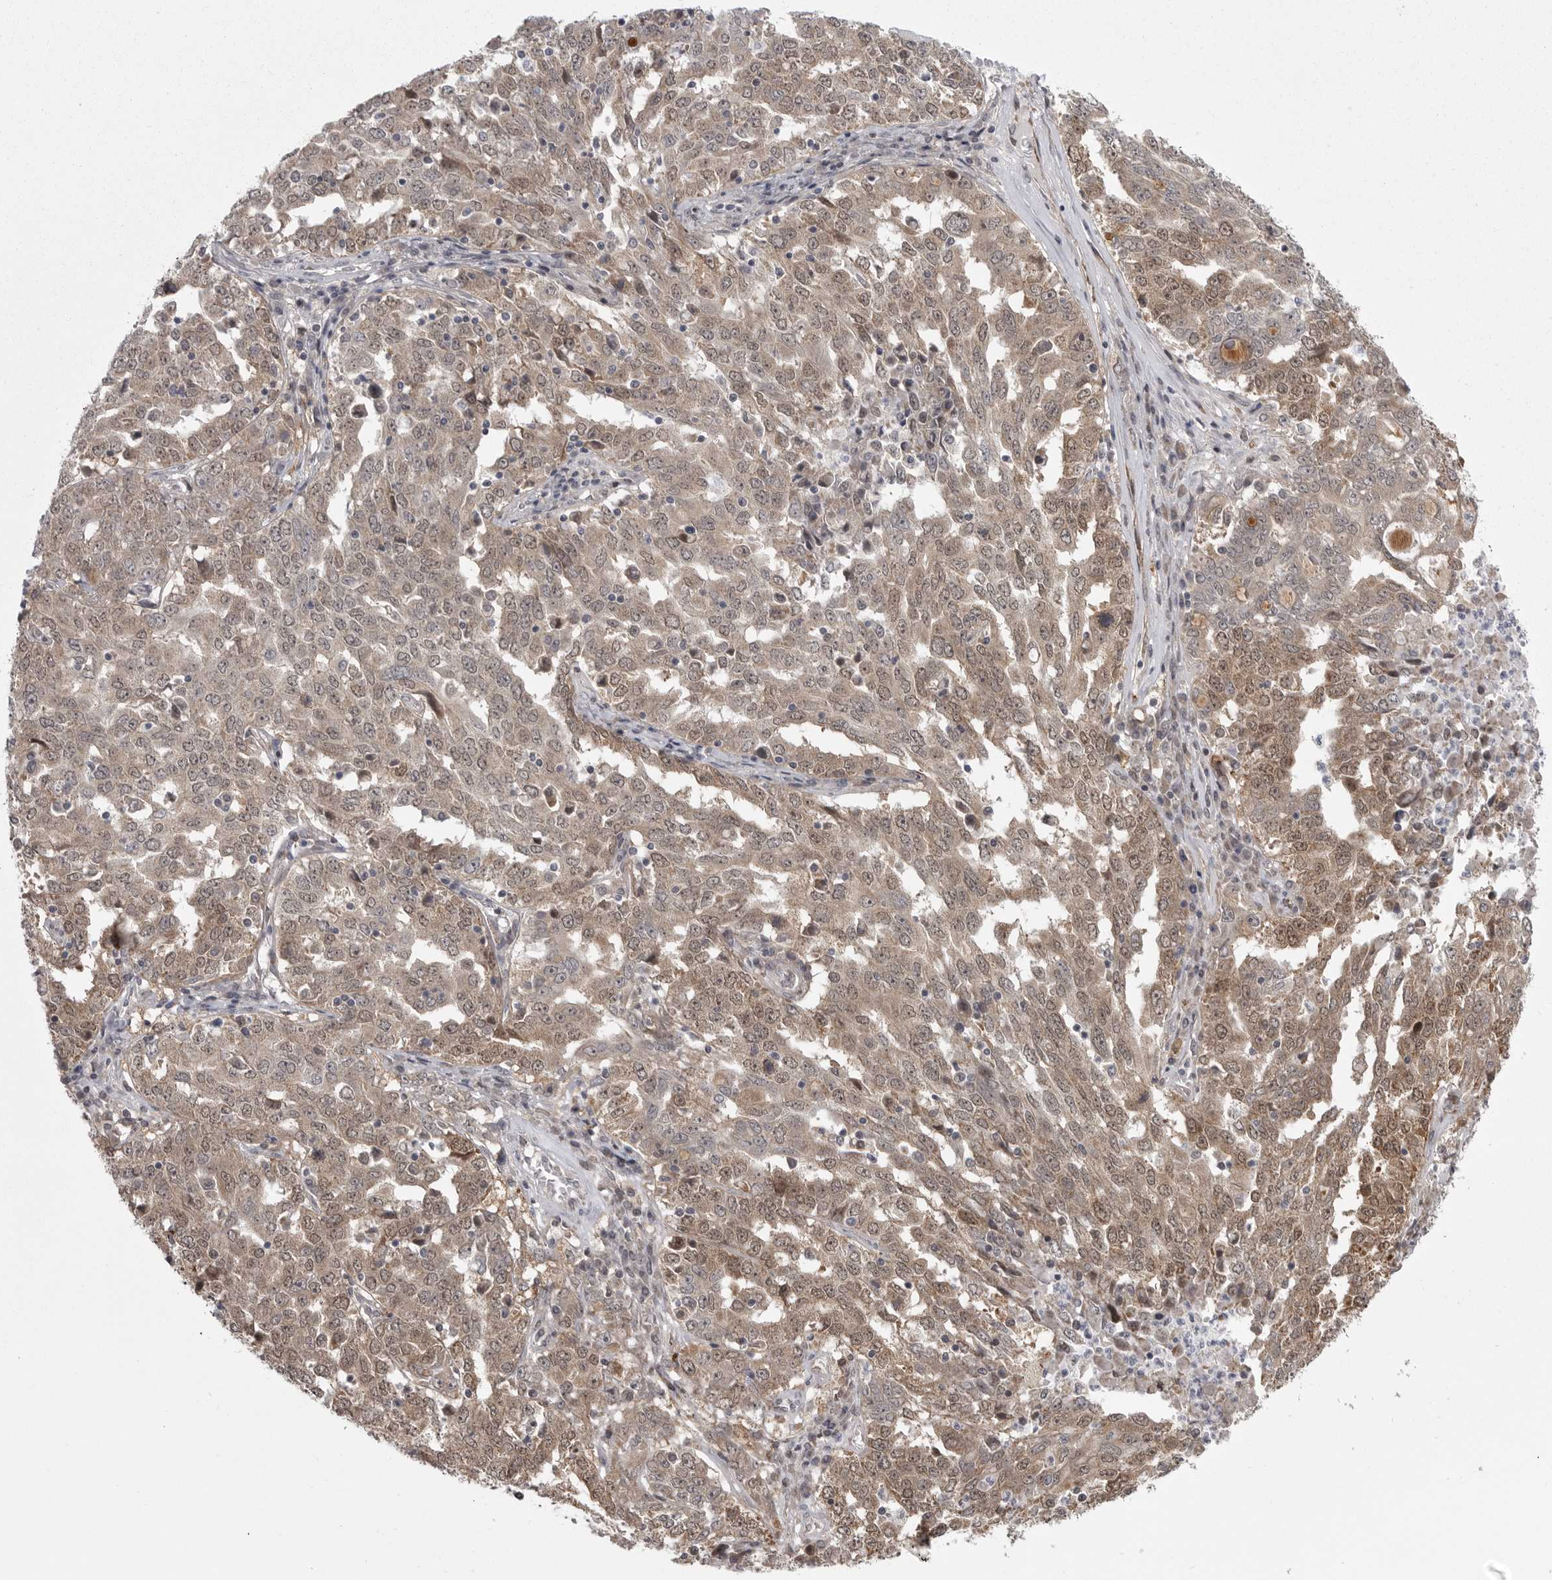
{"staining": {"intensity": "weak", "quantity": ">75%", "location": "cytoplasmic/membranous,nuclear"}, "tissue": "ovarian cancer", "cell_type": "Tumor cells", "image_type": "cancer", "snomed": [{"axis": "morphology", "description": "Carcinoma, endometroid"}, {"axis": "topography", "description": "Ovary"}], "caption": "Ovarian endometroid carcinoma was stained to show a protein in brown. There is low levels of weak cytoplasmic/membranous and nuclear staining in about >75% of tumor cells.", "gene": "PPP1R9A", "patient": {"sex": "female", "age": 62}}